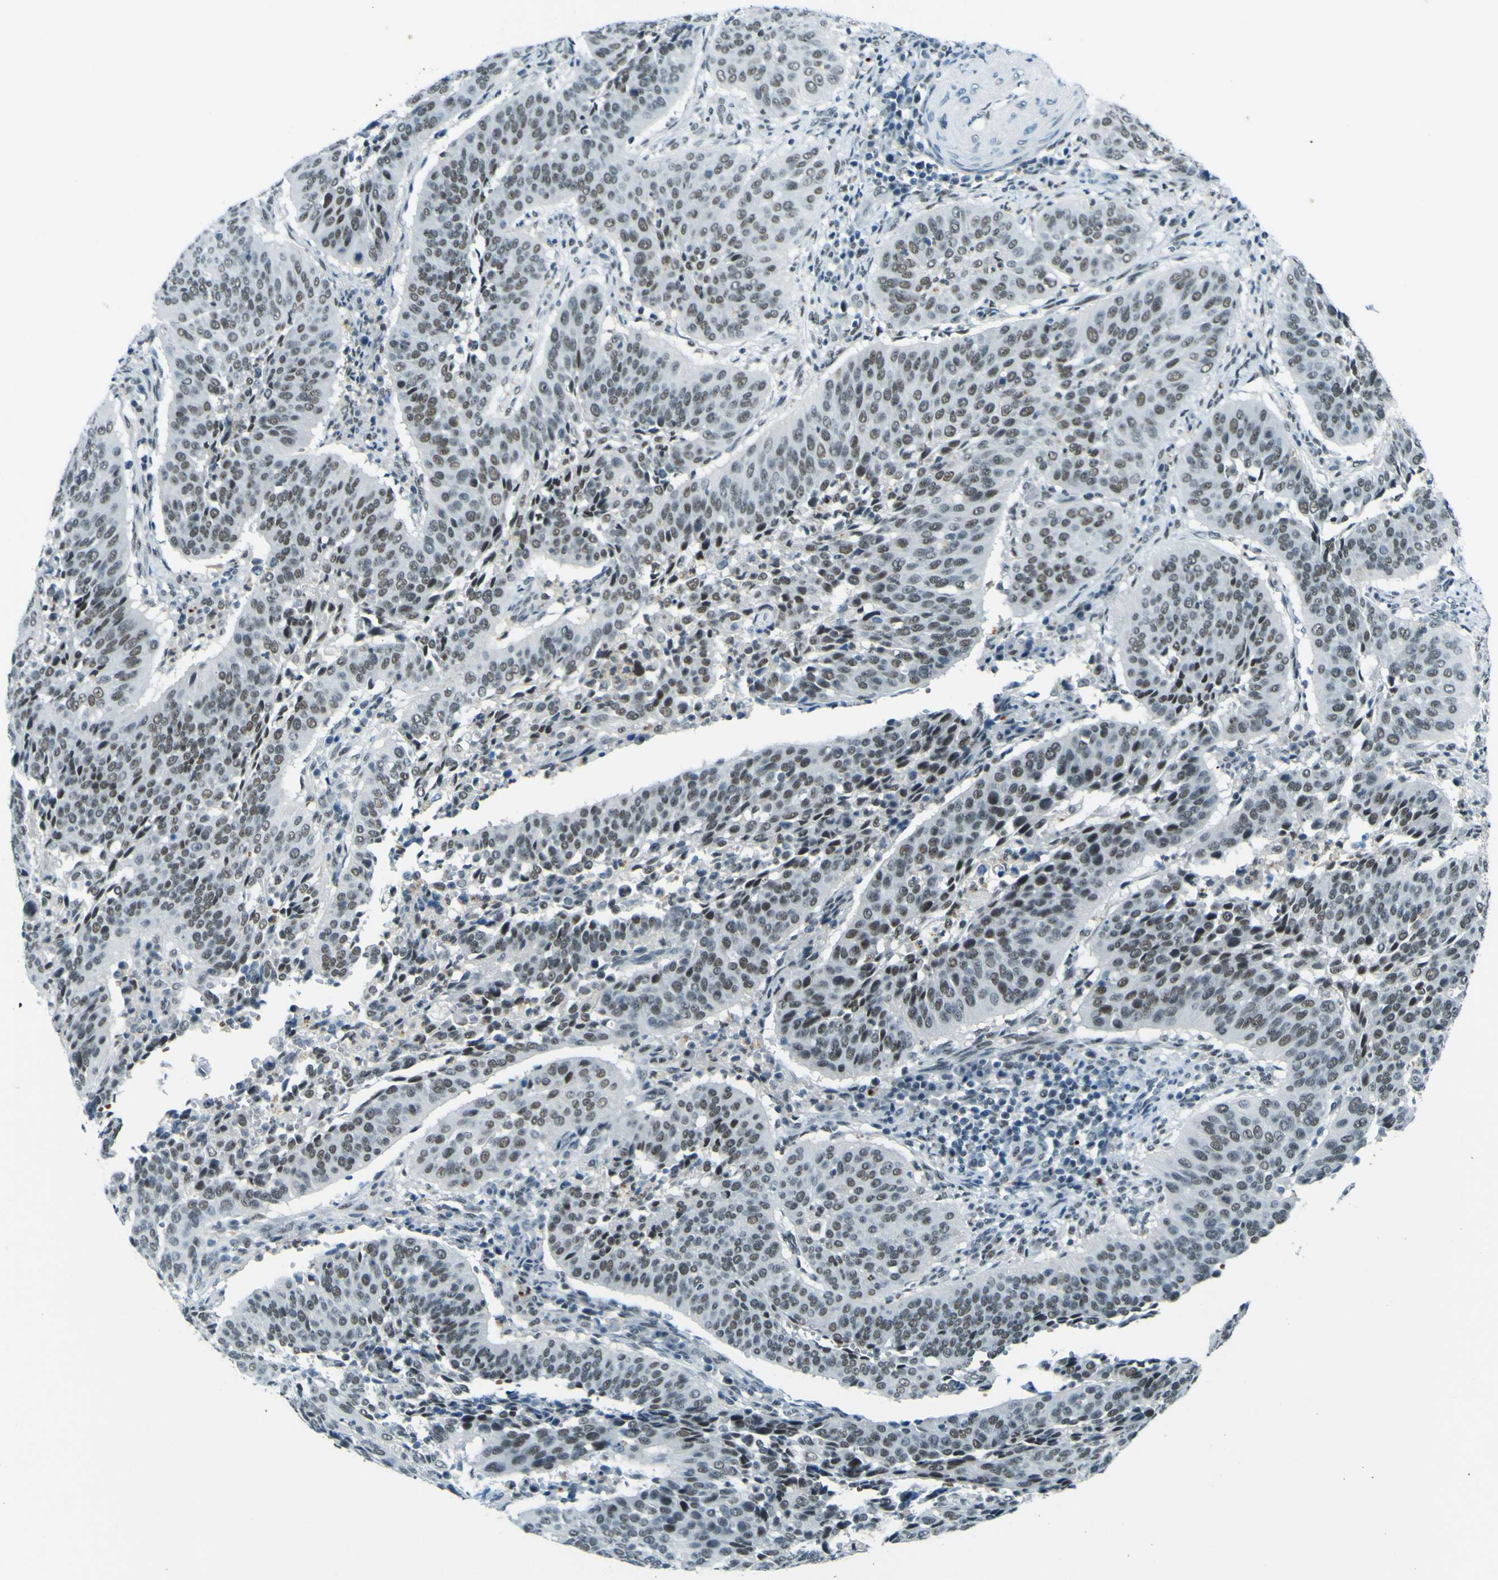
{"staining": {"intensity": "weak", "quantity": "<25%", "location": "nuclear"}, "tissue": "cervical cancer", "cell_type": "Tumor cells", "image_type": "cancer", "snomed": [{"axis": "morphology", "description": "Normal tissue, NOS"}, {"axis": "morphology", "description": "Squamous cell carcinoma, NOS"}, {"axis": "topography", "description": "Cervix"}], "caption": "This is a photomicrograph of IHC staining of squamous cell carcinoma (cervical), which shows no staining in tumor cells. (DAB immunohistochemistry visualized using brightfield microscopy, high magnification).", "gene": "CEBPG", "patient": {"sex": "female", "age": 39}}